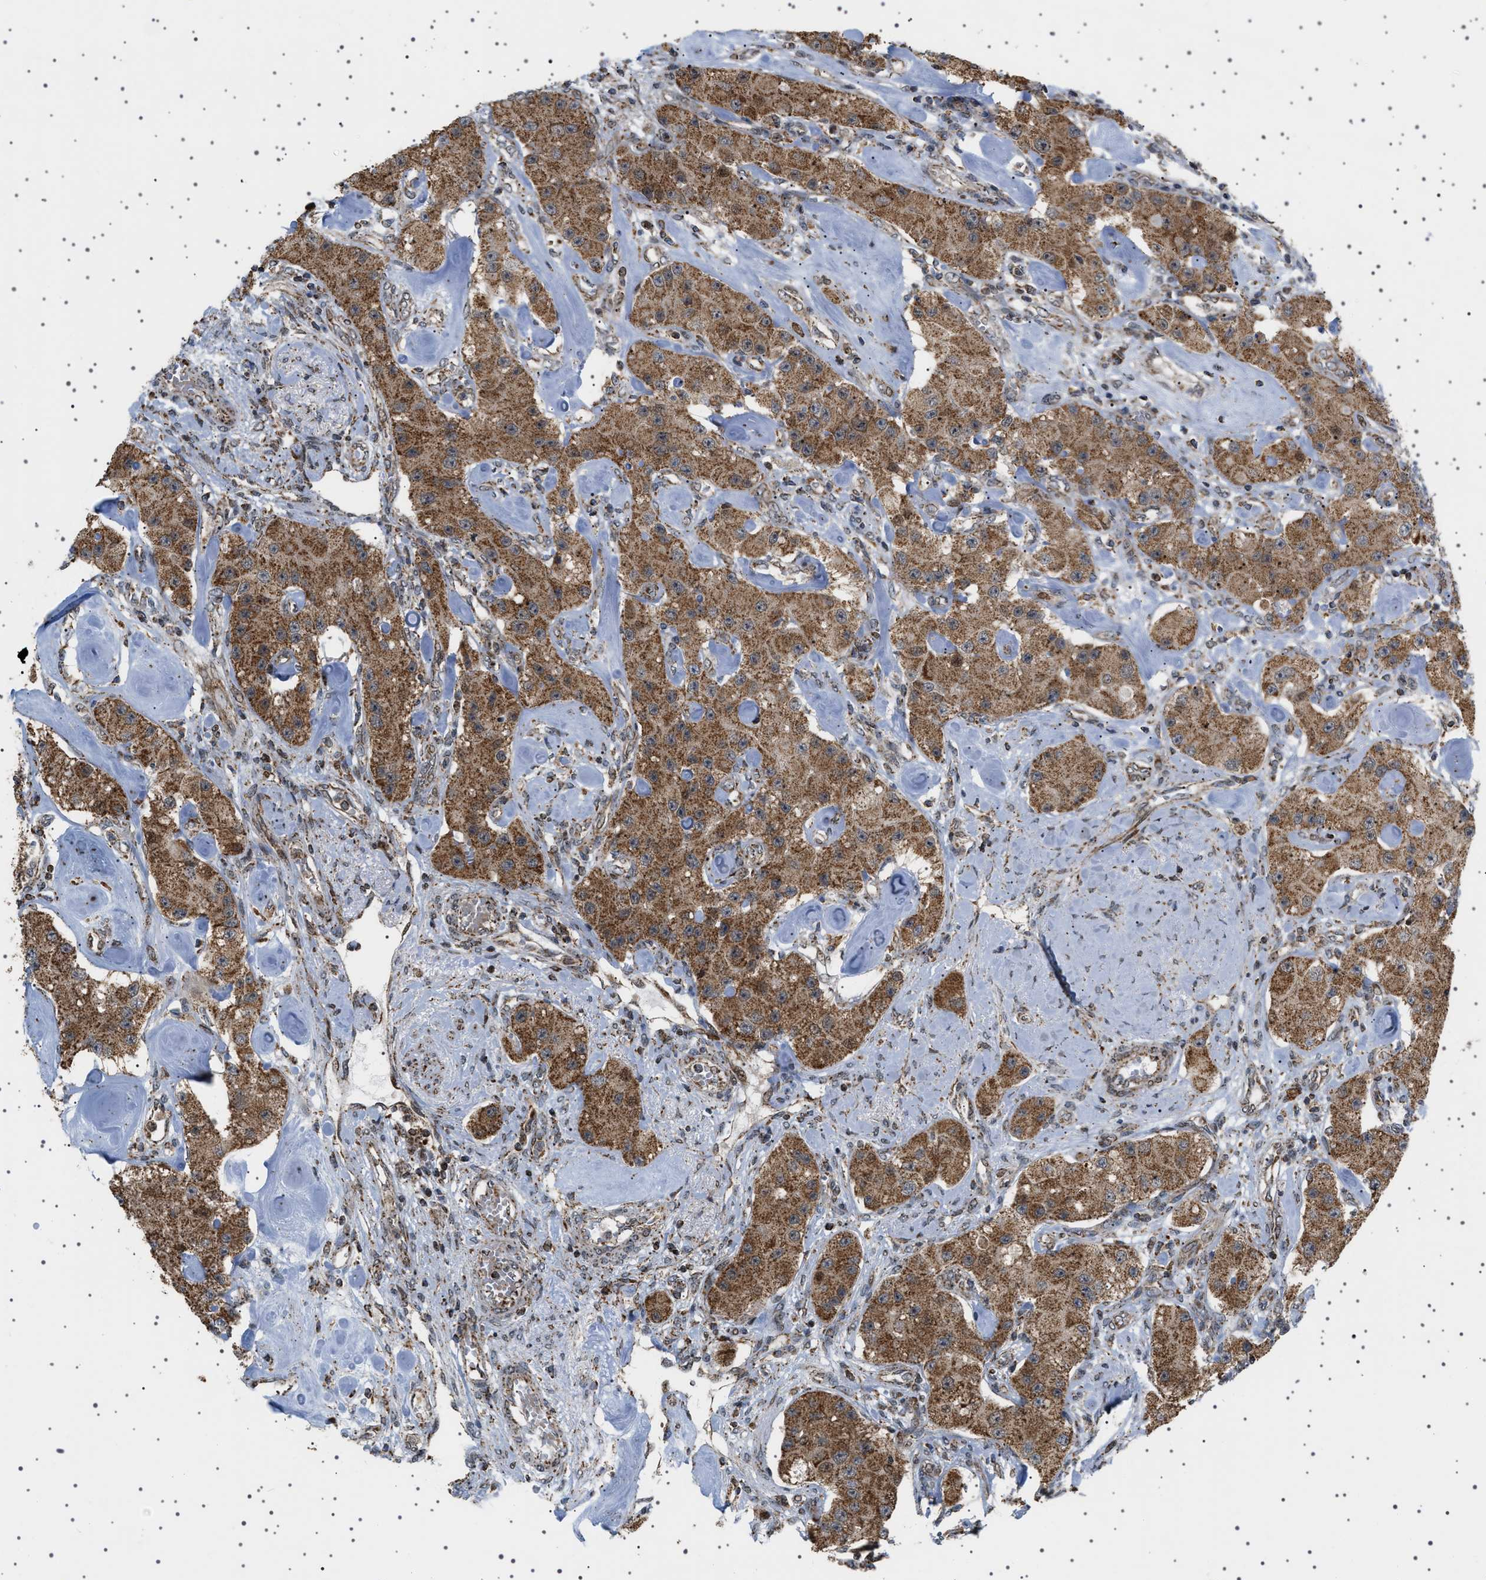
{"staining": {"intensity": "moderate", "quantity": ">75%", "location": "cytoplasmic/membranous"}, "tissue": "carcinoid", "cell_type": "Tumor cells", "image_type": "cancer", "snomed": [{"axis": "morphology", "description": "Carcinoid, malignant, NOS"}, {"axis": "topography", "description": "Pancreas"}], "caption": "There is medium levels of moderate cytoplasmic/membranous expression in tumor cells of carcinoid (malignant), as demonstrated by immunohistochemical staining (brown color).", "gene": "MELK", "patient": {"sex": "male", "age": 41}}